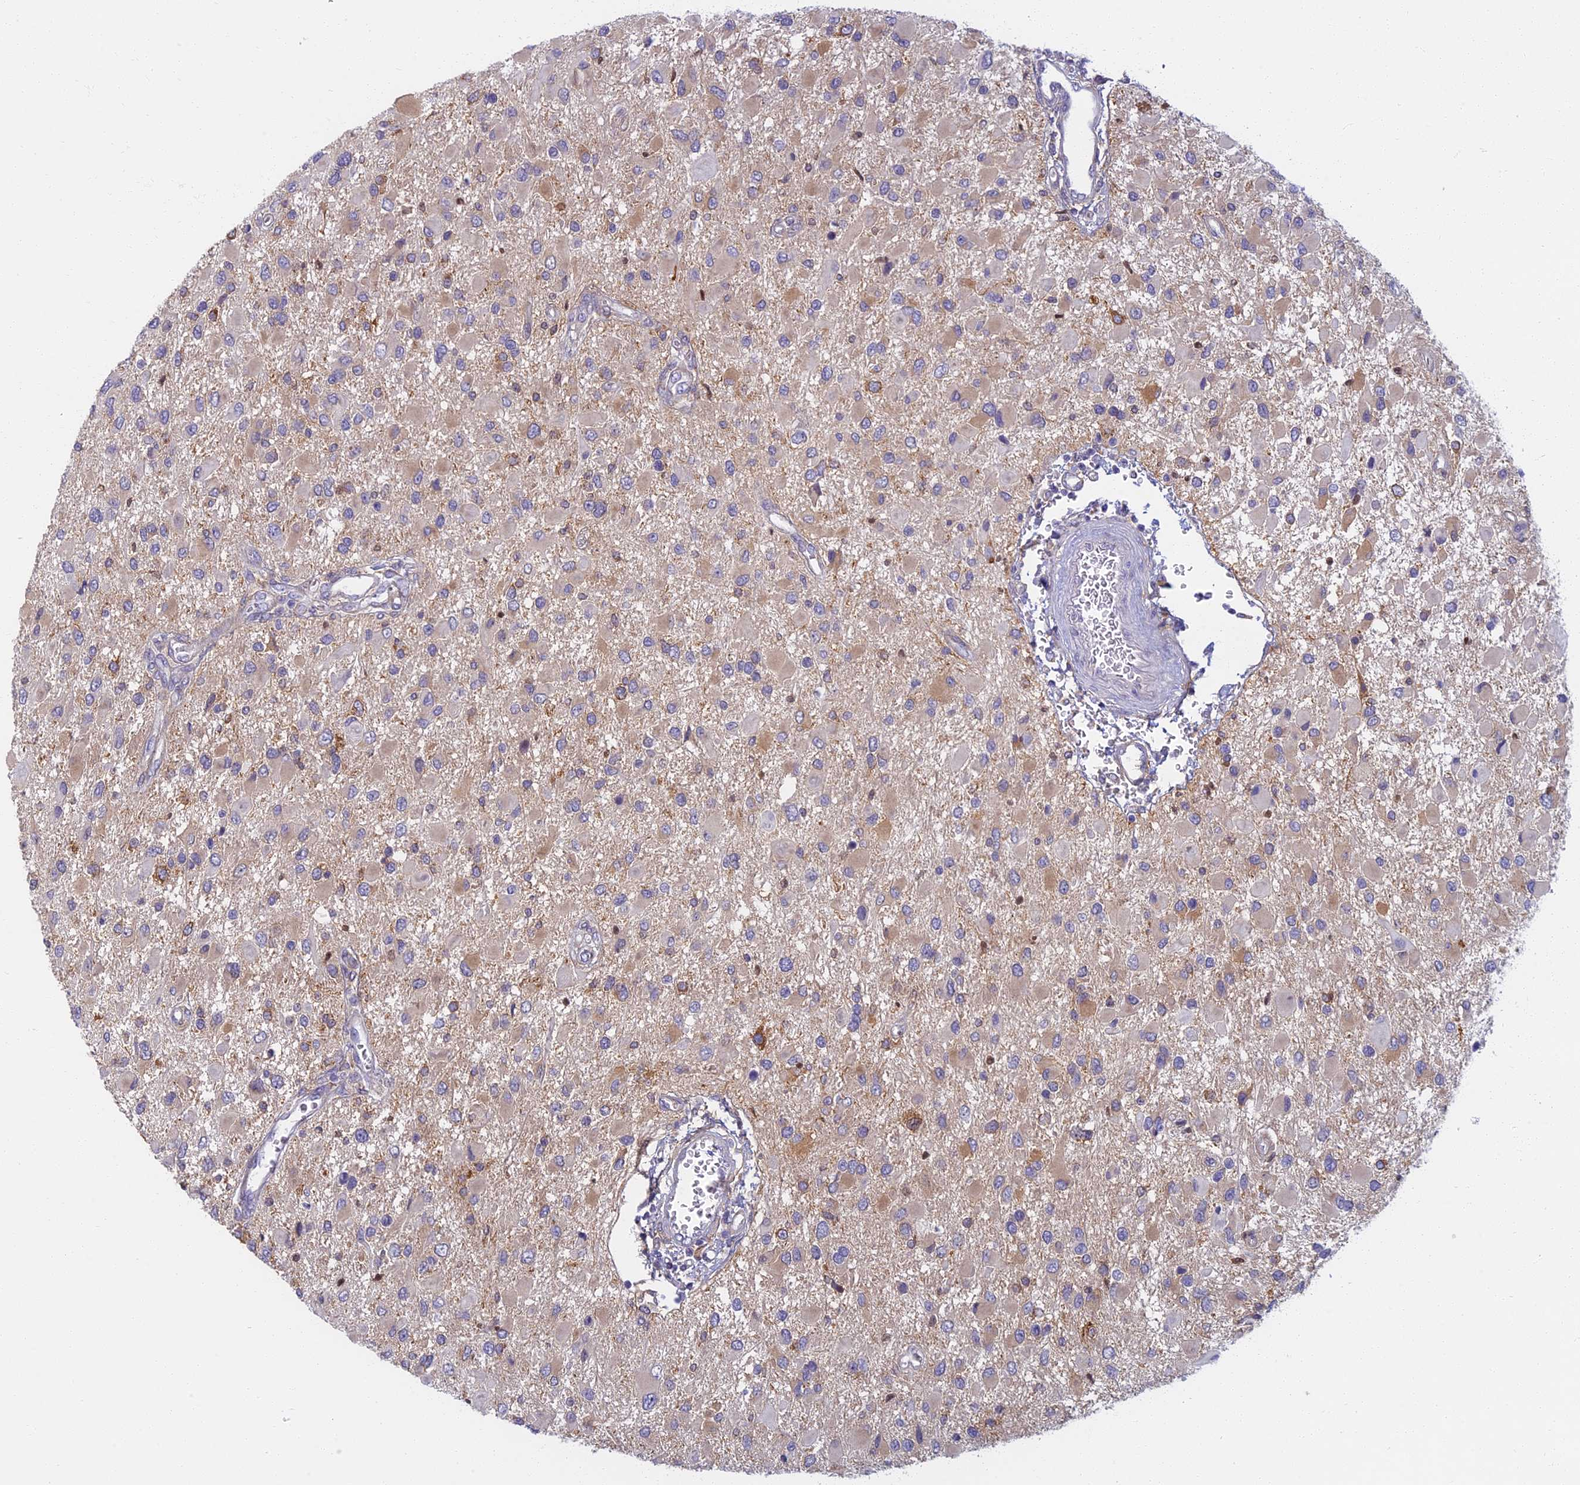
{"staining": {"intensity": "moderate", "quantity": "<25%", "location": "cytoplasmic/membranous"}, "tissue": "glioma", "cell_type": "Tumor cells", "image_type": "cancer", "snomed": [{"axis": "morphology", "description": "Glioma, malignant, High grade"}, {"axis": "topography", "description": "Brain"}], "caption": "Glioma stained with immunohistochemistry (IHC) reveals moderate cytoplasmic/membranous positivity in about <25% of tumor cells. (DAB IHC, brown staining for protein, blue staining for nuclei).", "gene": "DDX51", "patient": {"sex": "male", "age": 53}}